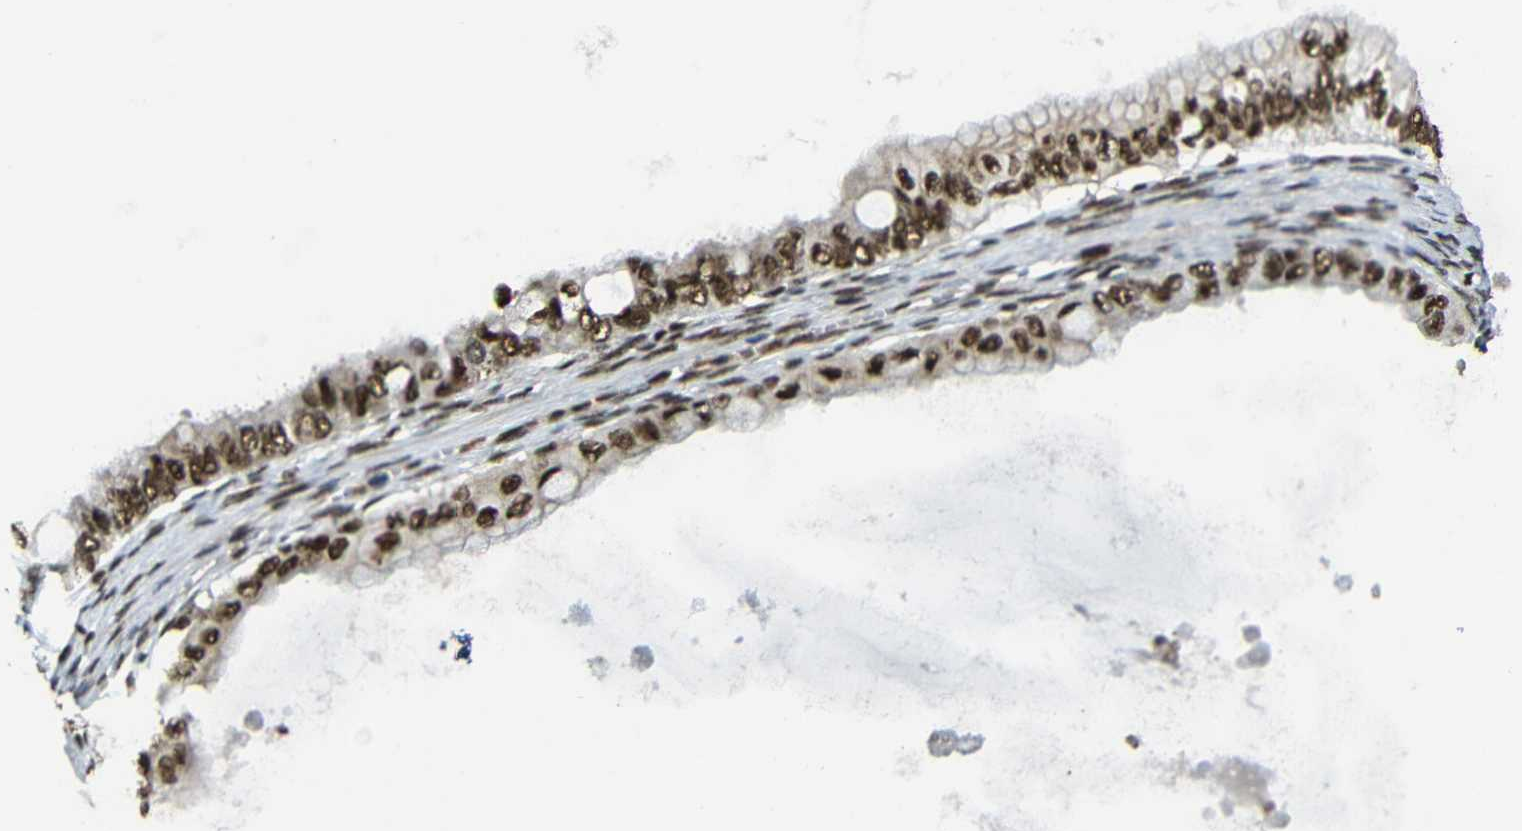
{"staining": {"intensity": "moderate", "quantity": ">75%", "location": "cytoplasmic/membranous,nuclear"}, "tissue": "ovarian cancer", "cell_type": "Tumor cells", "image_type": "cancer", "snomed": [{"axis": "morphology", "description": "Cystadenocarcinoma, mucinous, NOS"}, {"axis": "topography", "description": "Ovary"}], "caption": "Protein staining demonstrates moderate cytoplasmic/membranous and nuclear staining in about >75% of tumor cells in ovarian cancer (mucinous cystadenocarcinoma).", "gene": "TCF7L2", "patient": {"sex": "female", "age": 80}}